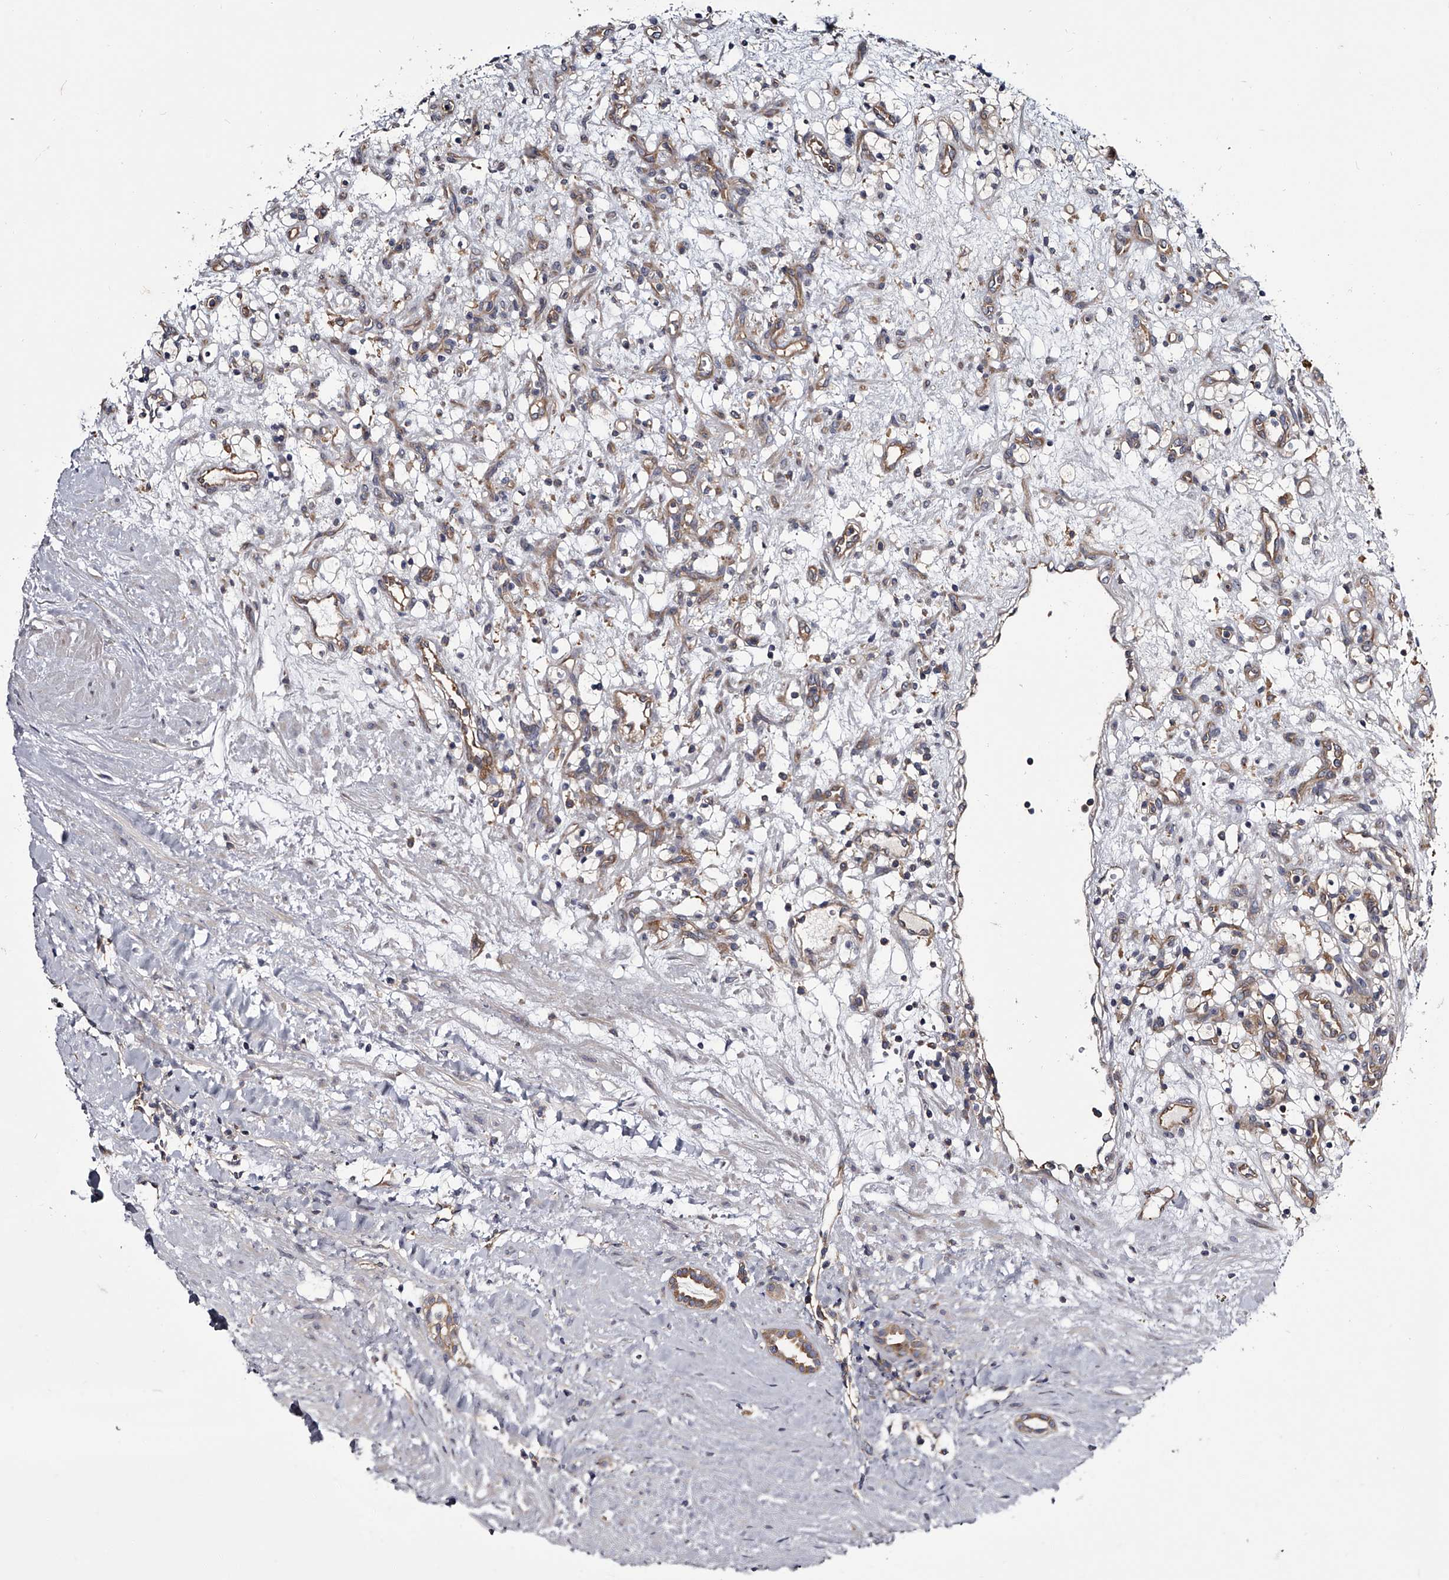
{"staining": {"intensity": "negative", "quantity": "none", "location": "none"}, "tissue": "renal cancer", "cell_type": "Tumor cells", "image_type": "cancer", "snomed": [{"axis": "morphology", "description": "Adenocarcinoma, NOS"}, {"axis": "topography", "description": "Kidney"}], "caption": "DAB immunohistochemical staining of human renal cancer (adenocarcinoma) reveals no significant positivity in tumor cells. Brightfield microscopy of immunohistochemistry (IHC) stained with DAB (3,3'-diaminobenzidine) (brown) and hematoxylin (blue), captured at high magnification.", "gene": "GAPVD1", "patient": {"sex": "female", "age": 57}}